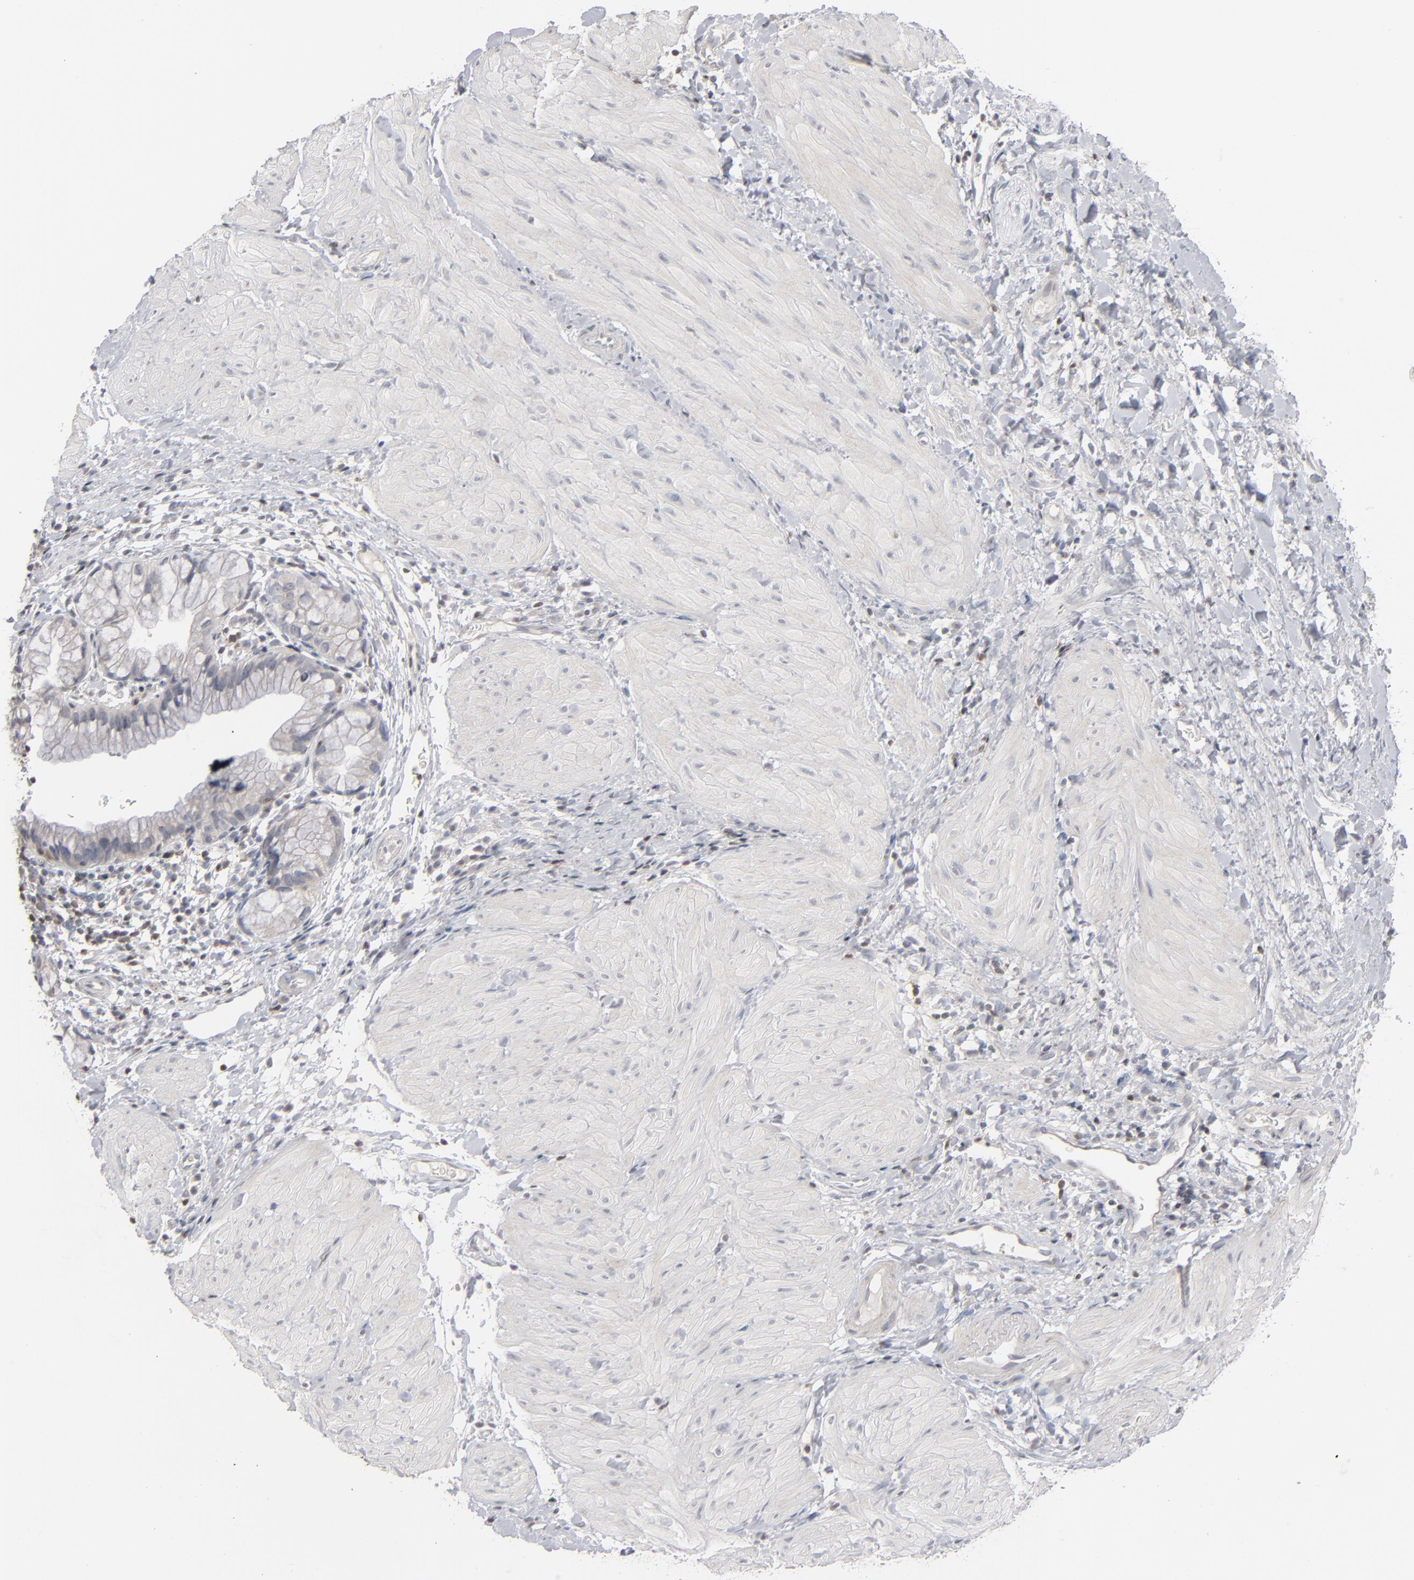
{"staining": {"intensity": "weak", "quantity": ">75%", "location": "cytoplasmic/membranous"}, "tissue": "gallbladder", "cell_type": "Glandular cells", "image_type": "normal", "snomed": [{"axis": "morphology", "description": "Normal tissue, NOS"}, {"axis": "morphology", "description": "Inflammation, NOS"}, {"axis": "topography", "description": "Gallbladder"}], "caption": "A brown stain shows weak cytoplasmic/membranous expression of a protein in glandular cells of unremarkable human gallbladder. (Brightfield microscopy of DAB IHC at high magnification).", "gene": "STAT4", "patient": {"sex": "male", "age": 66}}